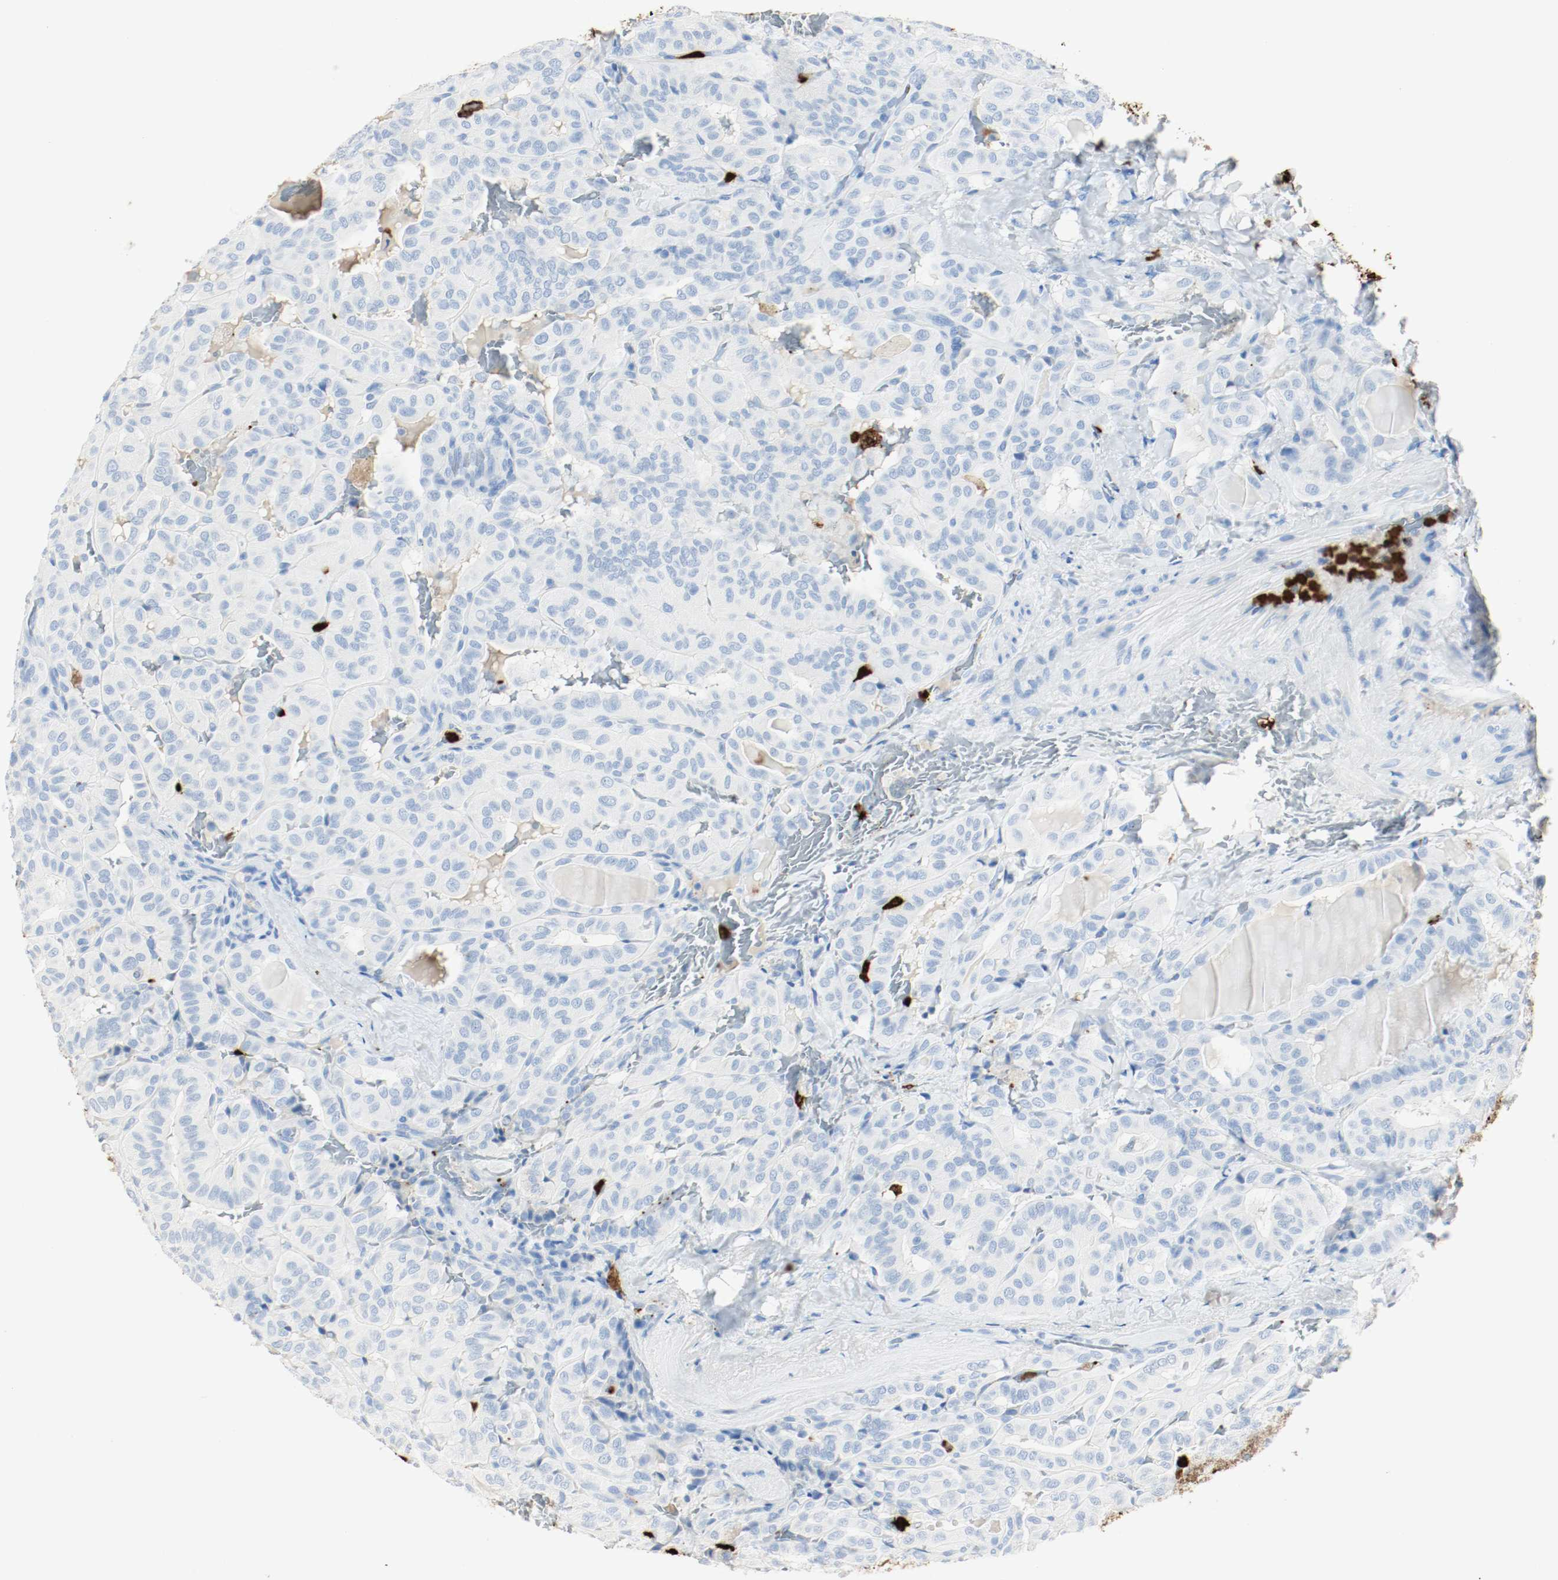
{"staining": {"intensity": "negative", "quantity": "none", "location": "none"}, "tissue": "thyroid cancer", "cell_type": "Tumor cells", "image_type": "cancer", "snomed": [{"axis": "morphology", "description": "Papillary adenocarcinoma, NOS"}, {"axis": "topography", "description": "Thyroid gland"}], "caption": "A high-resolution histopathology image shows IHC staining of thyroid cancer (papillary adenocarcinoma), which exhibits no significant expression in tumor cells.", "gene": "S100A9", "patient": {"sex": "male", "age": 77}}